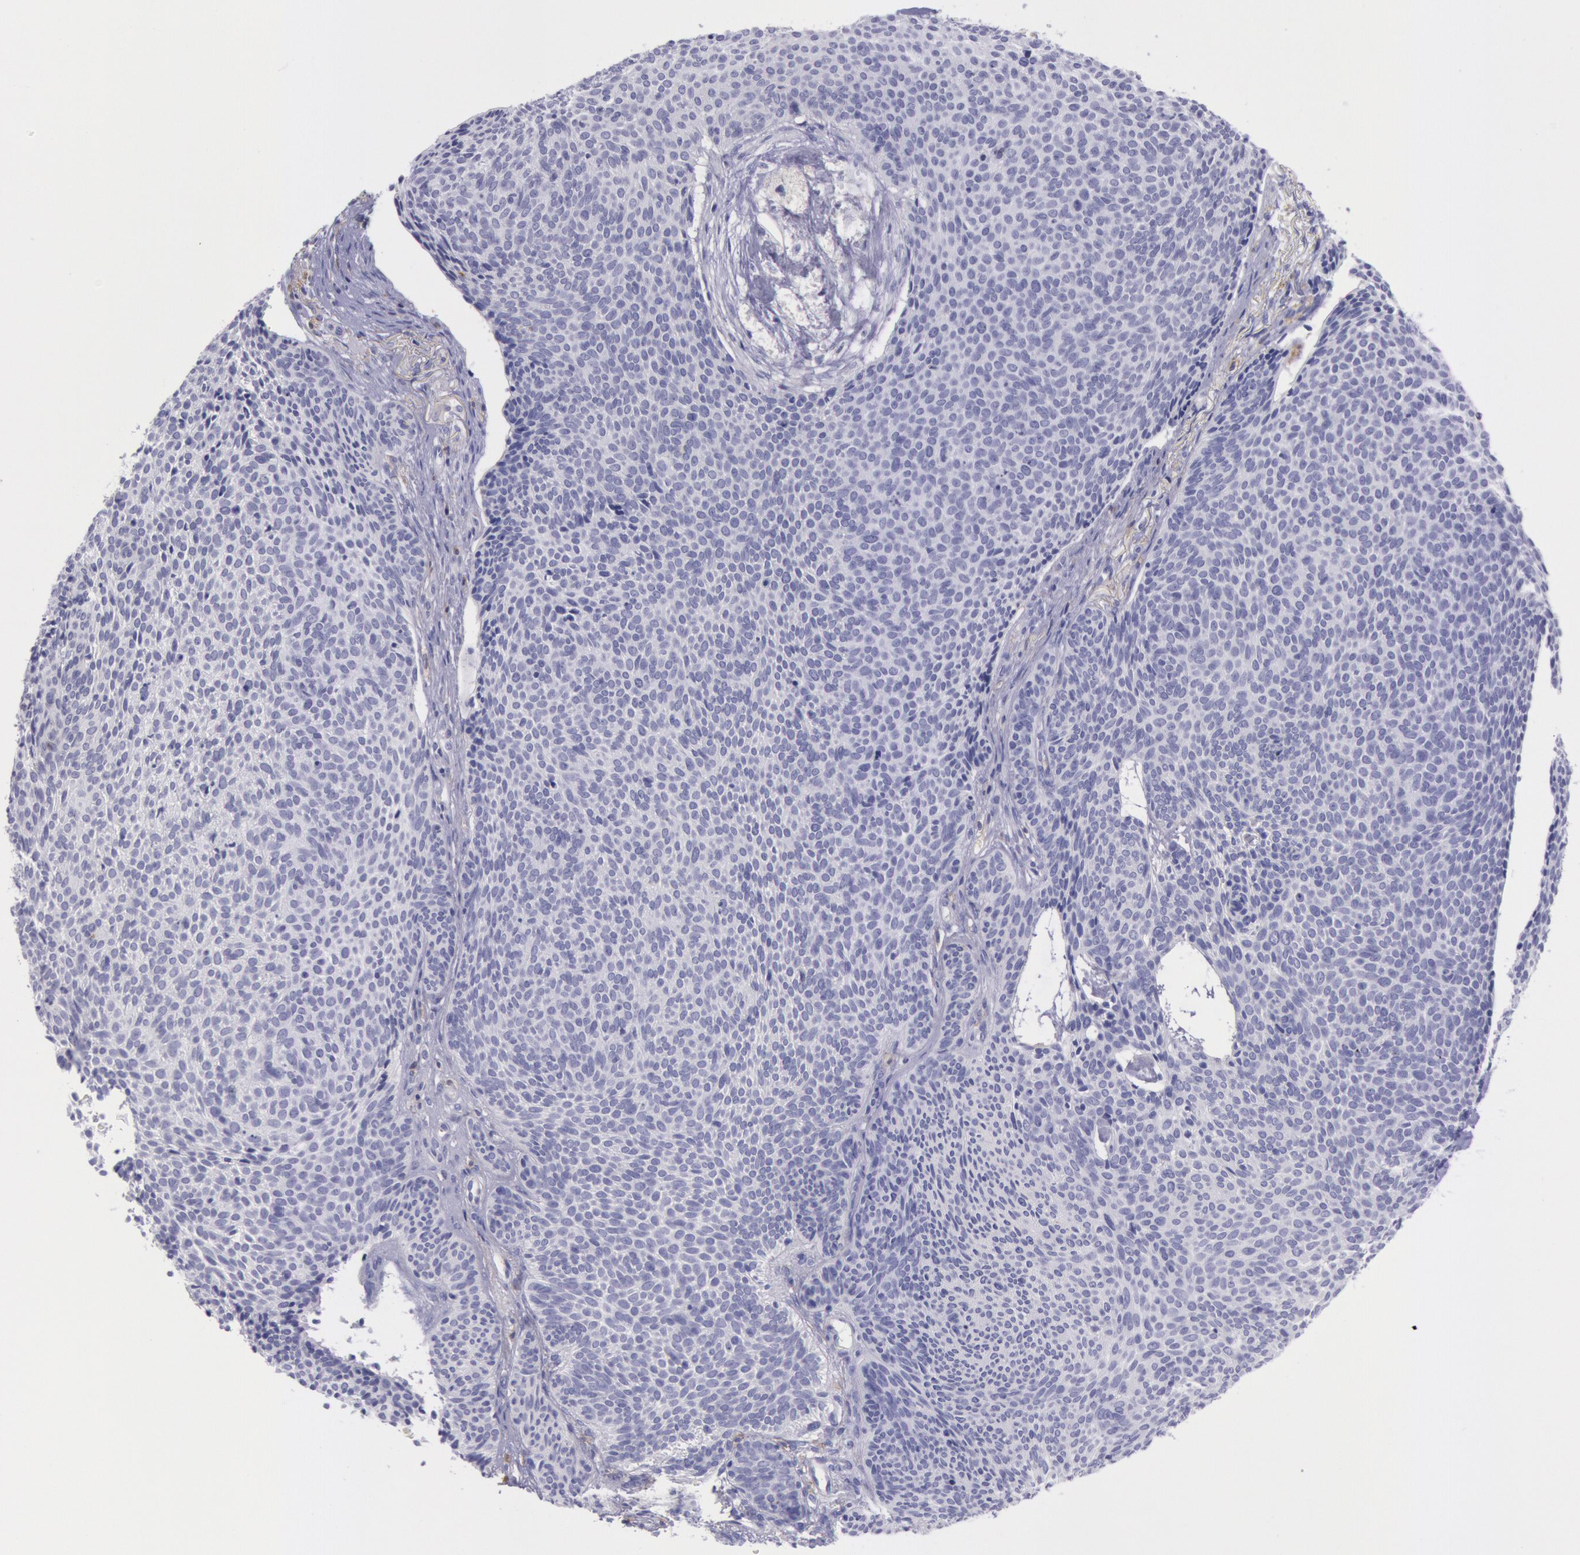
{"staining": {"intensity": "negative", "quantity": "none", "location": "none"}, "tissue": "skin cancer", "cell_type": "Tumor cells", "image_type": "cancer", "snomed": [{"axis": "morphology", "description": "Basal cell carcinoma"}, {"axis": "topography", "description": "Skin"}], "caption": "IHC of skin cancer demonstrates no staining in tumor cells.", "gene": "LYN", "patient": {"sex": "male", "age": 84}}